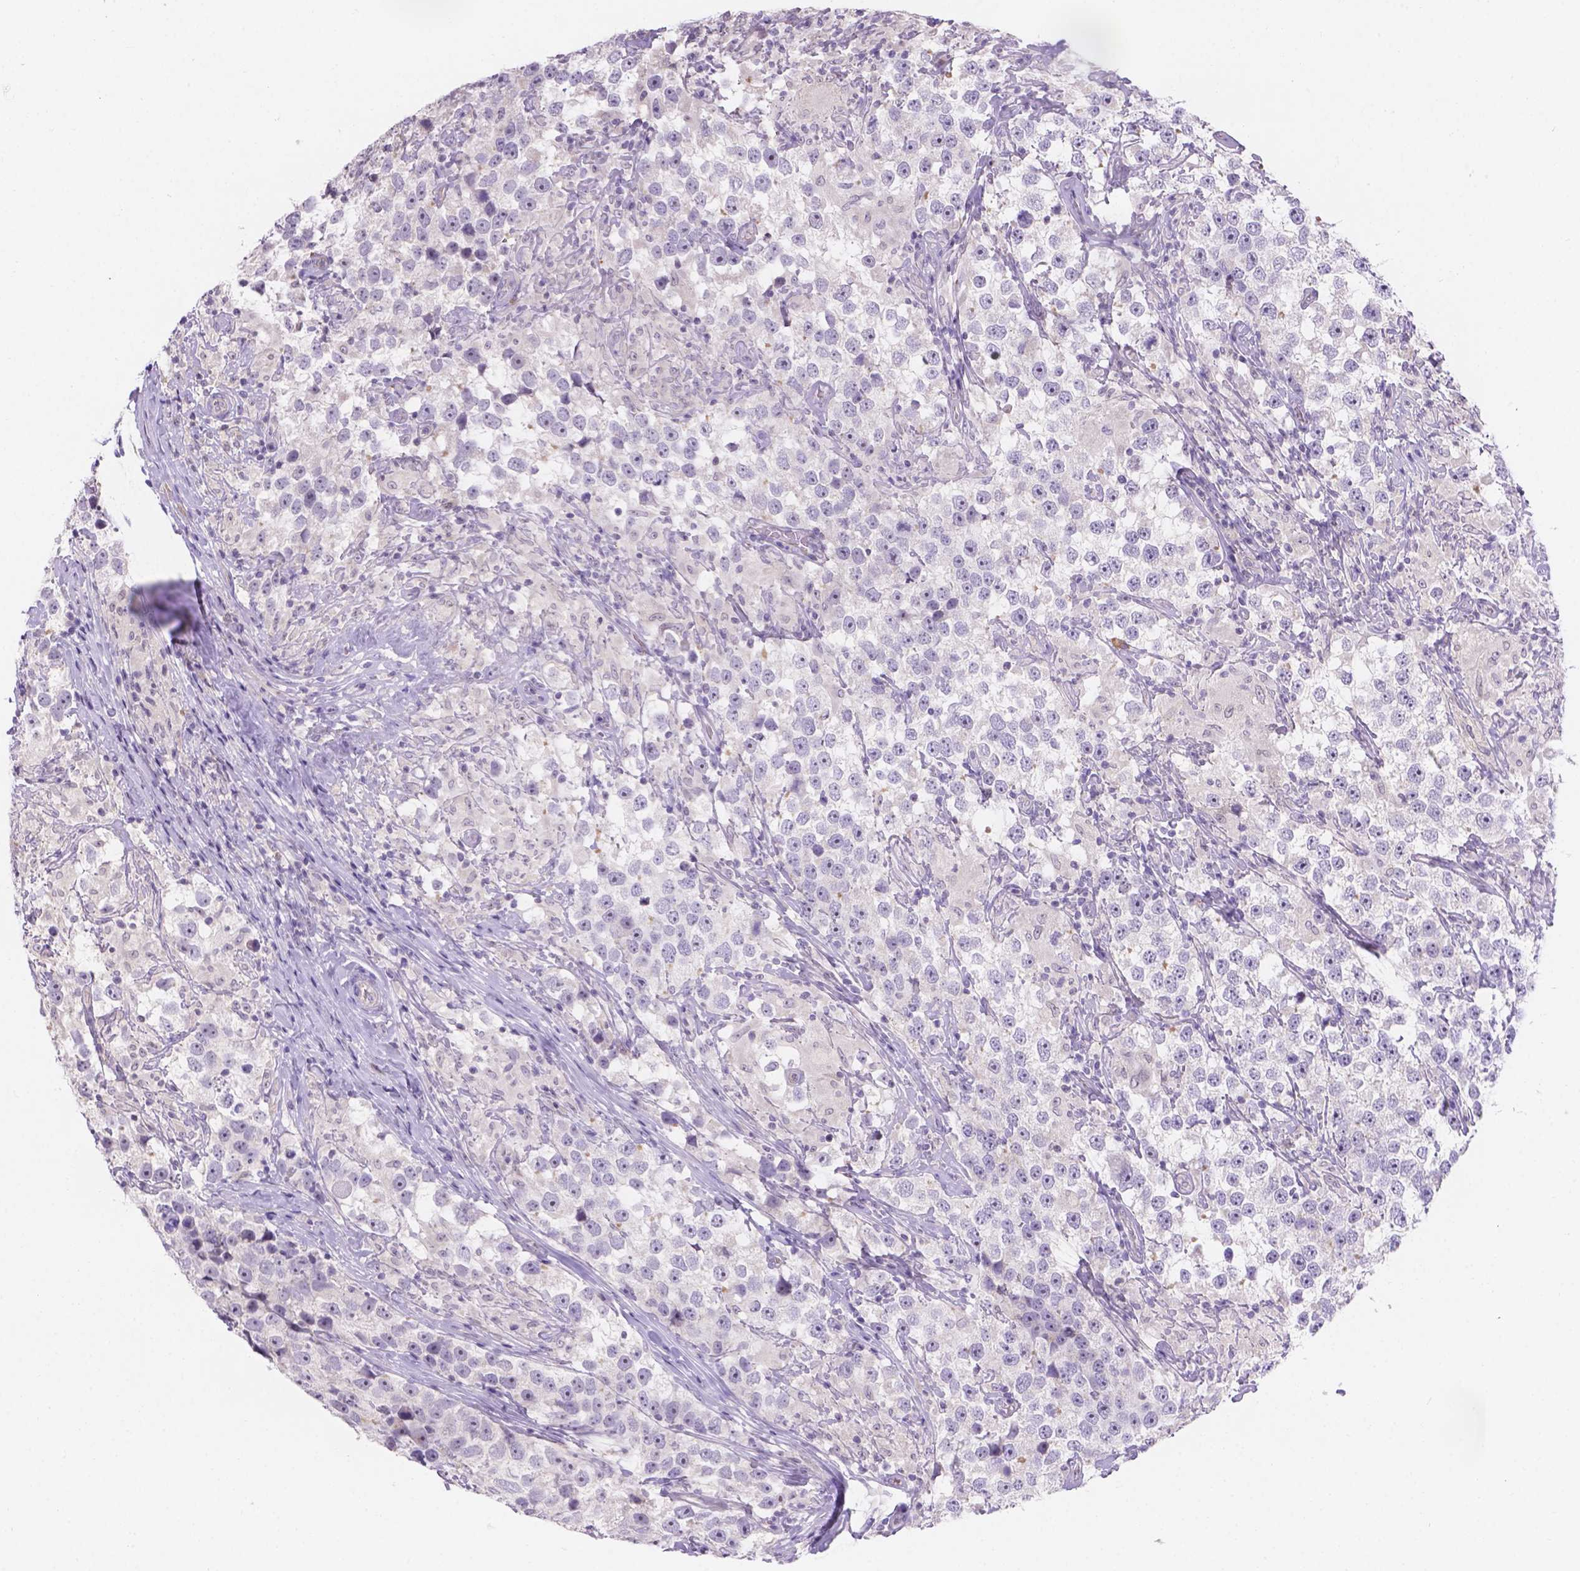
{"staining": {"intensity": "negative", "quantity": "none", "location": "none"}, "tissue": "testis cancer", "cell_type": "Tumor cells", "image_type": "cancer", "snomed": [{"axis": "morphology", "description": "Seminoma, NOS"}, {"axis": "topography", "description": "Testis"}], "caption": "The image reveals no significant expression in tumor cells of testis cancer. The staining was performed using DAB to visualize the protein expression in brown, while the nuclei were stained in blue with hematoxylin (Magnification: 20x).", "gene": "CD96", "patient": {"sex": "male", "age": 46}}